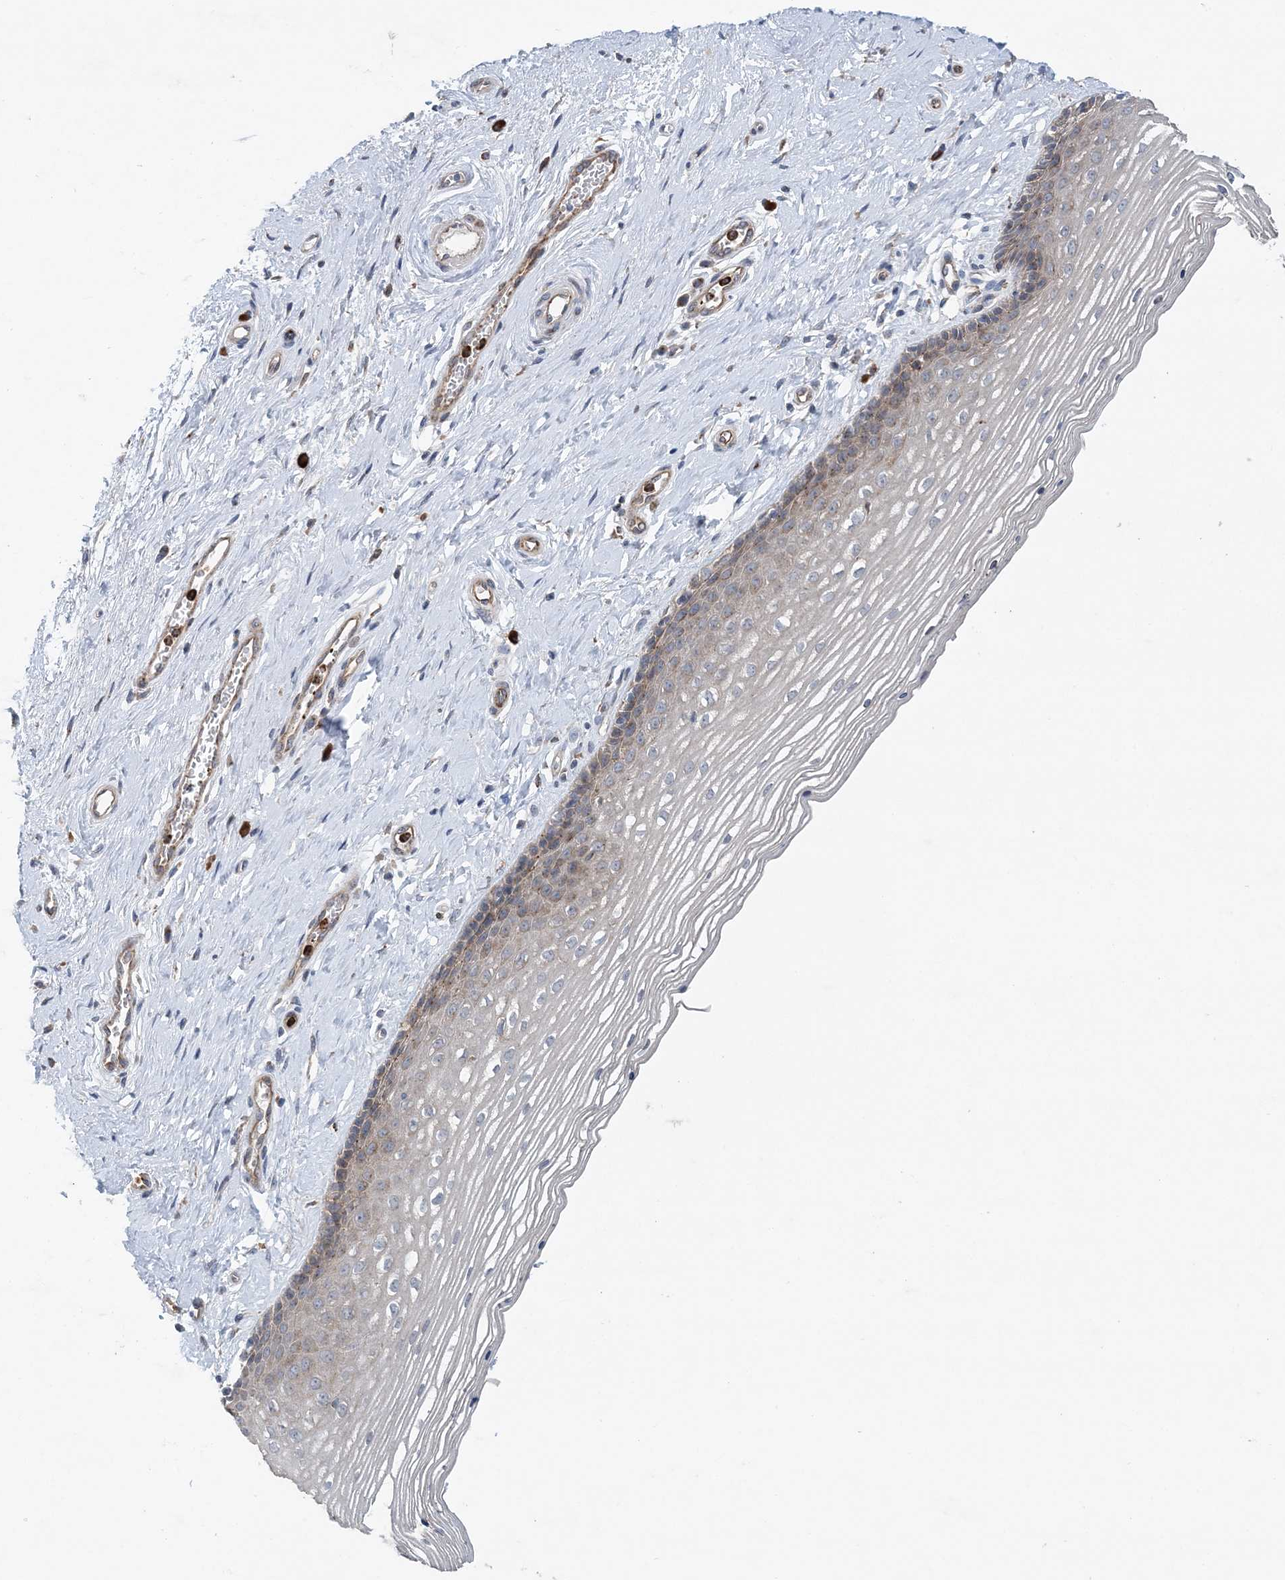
{"staining": {"intensity": "moderate", "quantity": "25%-75%", "location": "cytoplasmic/membranous"}, "tissue": "vagina", "cell_type": "Squamous epithelial cells", "image_type": "normal", "snomed": [{"axis": "morphology", "description": "Normal tissue, NOS"}, {"axis": "topography", "description": "Vagina"}], "caption": "The histopathology image shows immunohistochemical staining of benign vagina. There is moderate cytoplasmic/membranous expression is seen in approximately 25%-75% of squamous epithelial cells.", "gene": "PTTG1IP", "patient": {"sex": "female", "age": 46}}